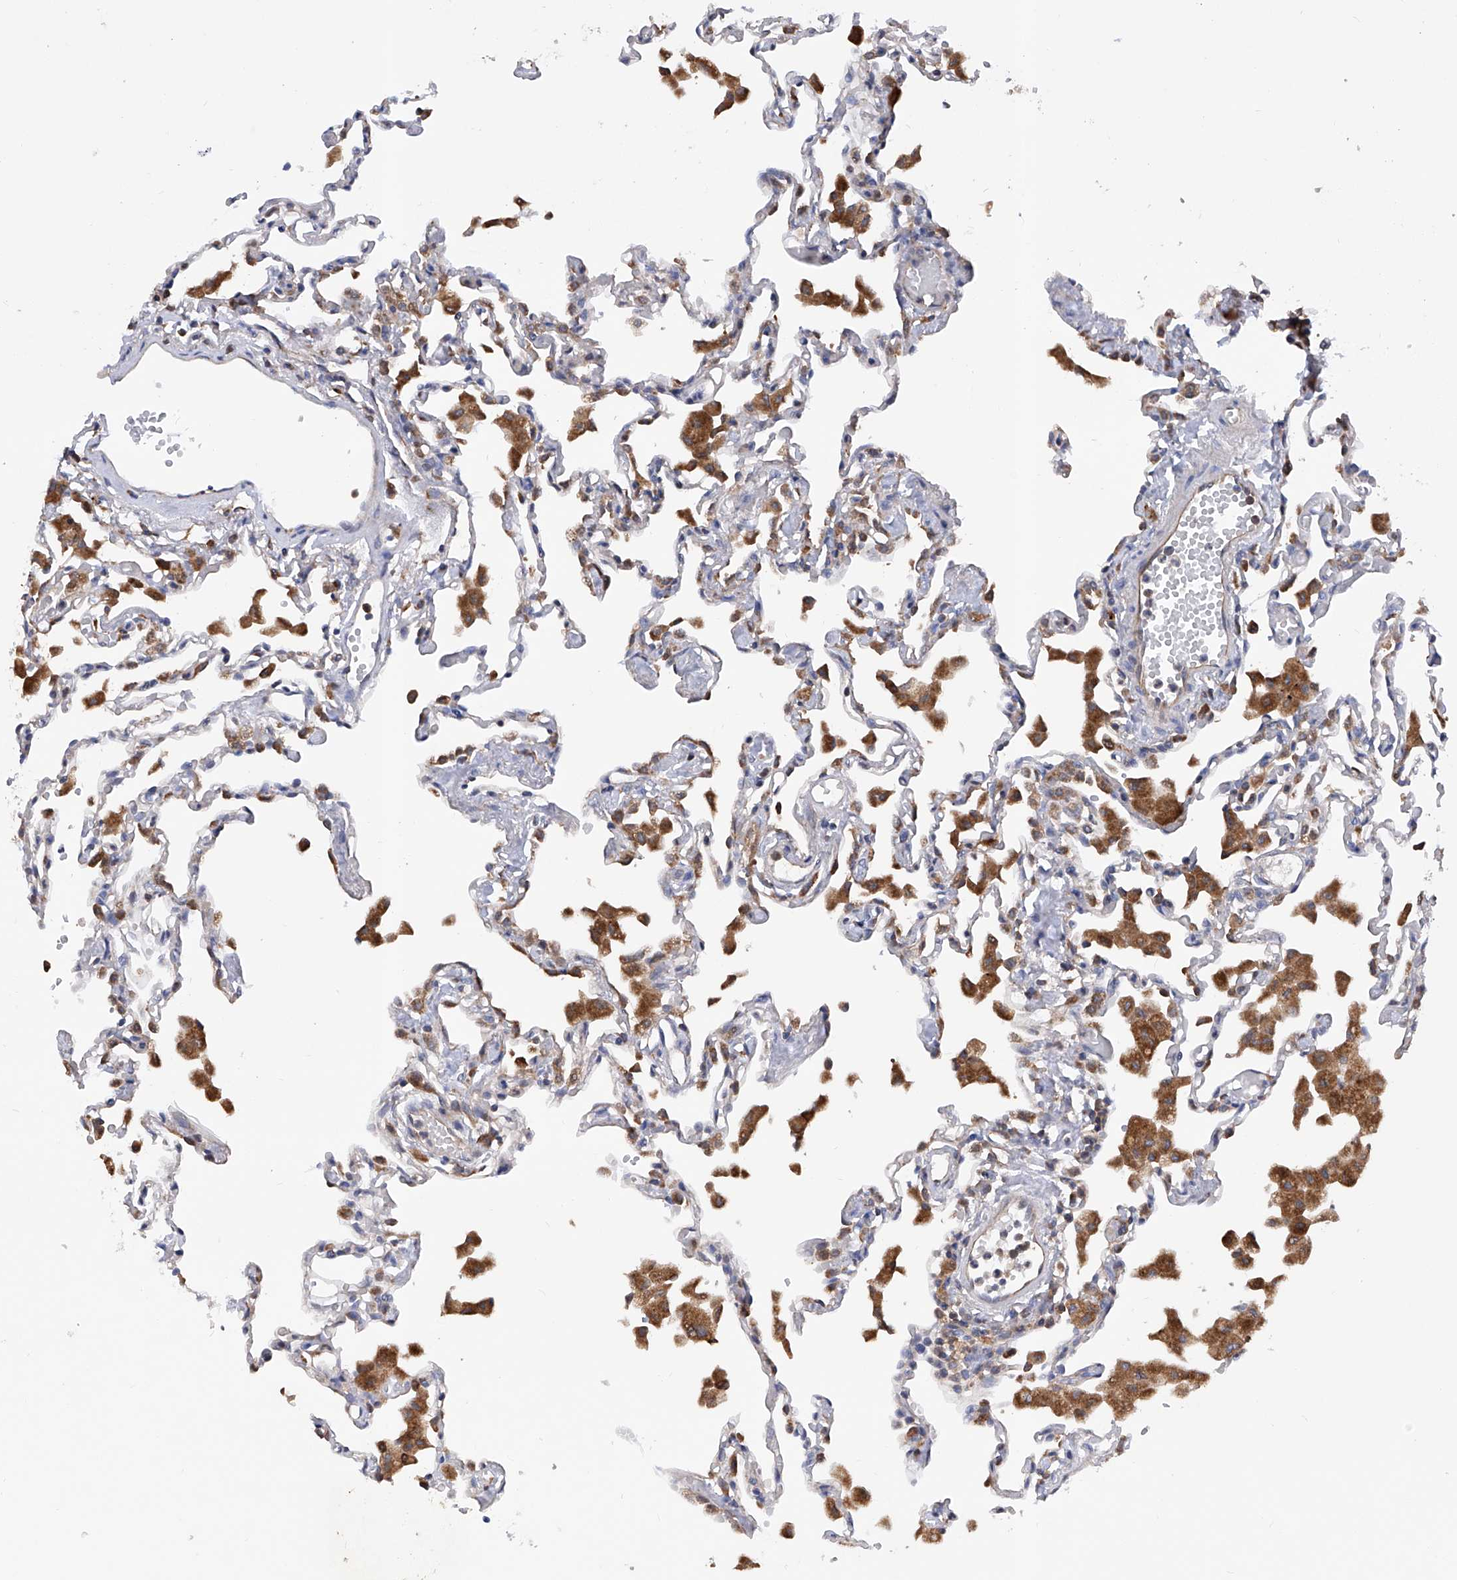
{"staining": {"intensity": "moderate", "quantity": "<25%", "location": "cytoplasmic/membranous"}, "tissue": "lung", "cell_type": "Alveolar cells", "image_type": "normal", "snomed": [{"axis": "morphology", "description": "Normal tissue, NOS"}, {"axis": "topography", "description": "Bronchus"}, {"axis": "topography", "description": "Lung"}], "caption": "High-power microscopy captured an immunohistochemistry (IHC) histopathology image of normal lung, revealing moderate cytoplasmic/membranous positivity in about <25% of alveolar cells. (IHC, brightfield microscopy, high magnification).", "gene": "SPATA20", "patient": {"sex": "female", "age": 49}}